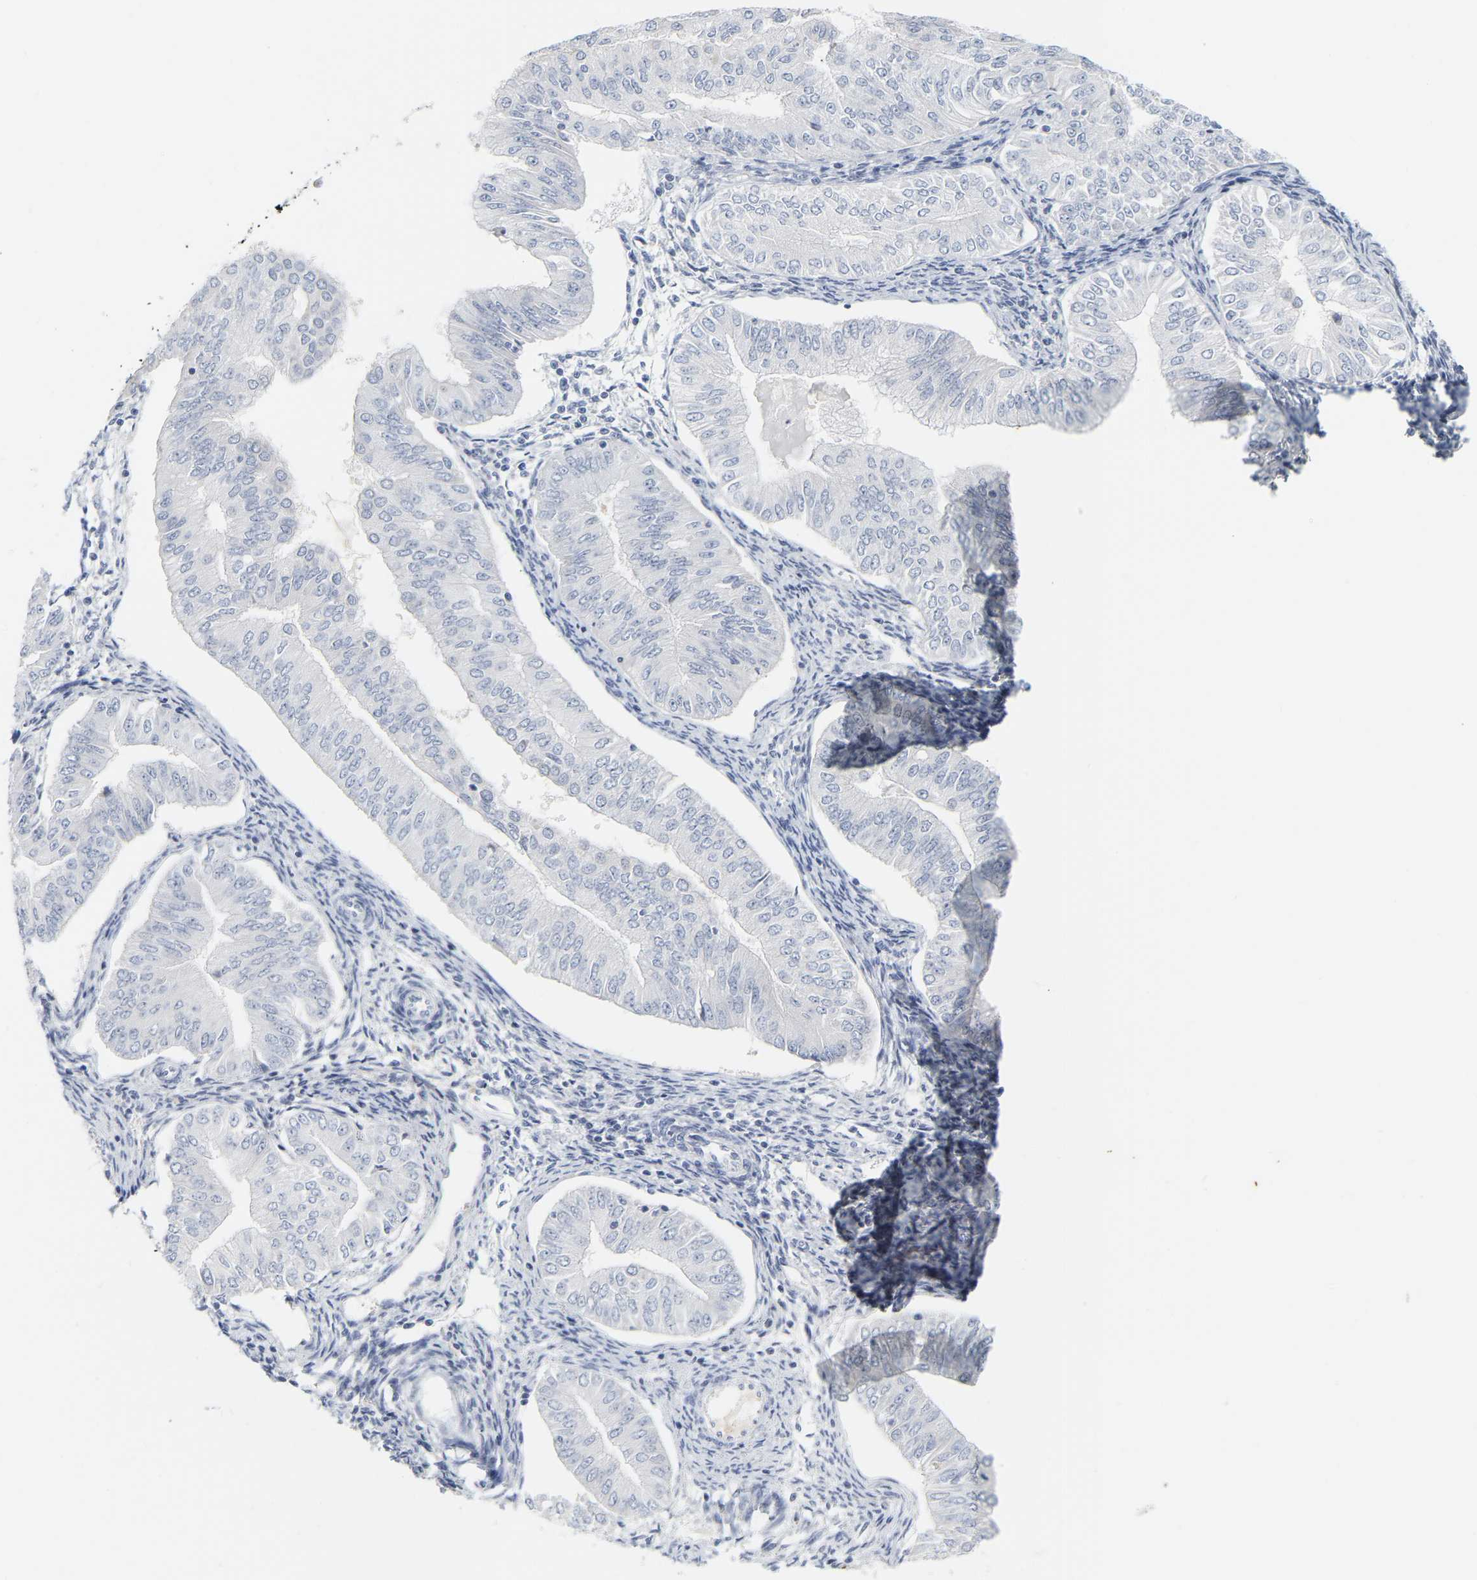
{"staining": {"intensity": "negative", "quantity": "none", "location": "none"}, "tissue": "endometrial cancer", "cell_type": "Tumor cells", "image_type": "cancer", "snomed": [{"axis": "morphology", "description": "Normal tissue, NOS"}, {"axis": "morphology", "description": "Adenocarcinoma, NOS"}, {"axis": "topography", "description": "Endometrium"}], "caption": "High power microscopy micrograph of an immunohistochemistry photomicrograph of endometrial adenocarcinoma, revealing no significant positivity in tumor cells. The staining is performed using DAB (3,3'-diaminobenzidine) brown chromogen with nuclei counter-stained in using hematoxylin.", "gene": "KRT76", "patient": {"sex": "female", "age": 53}}